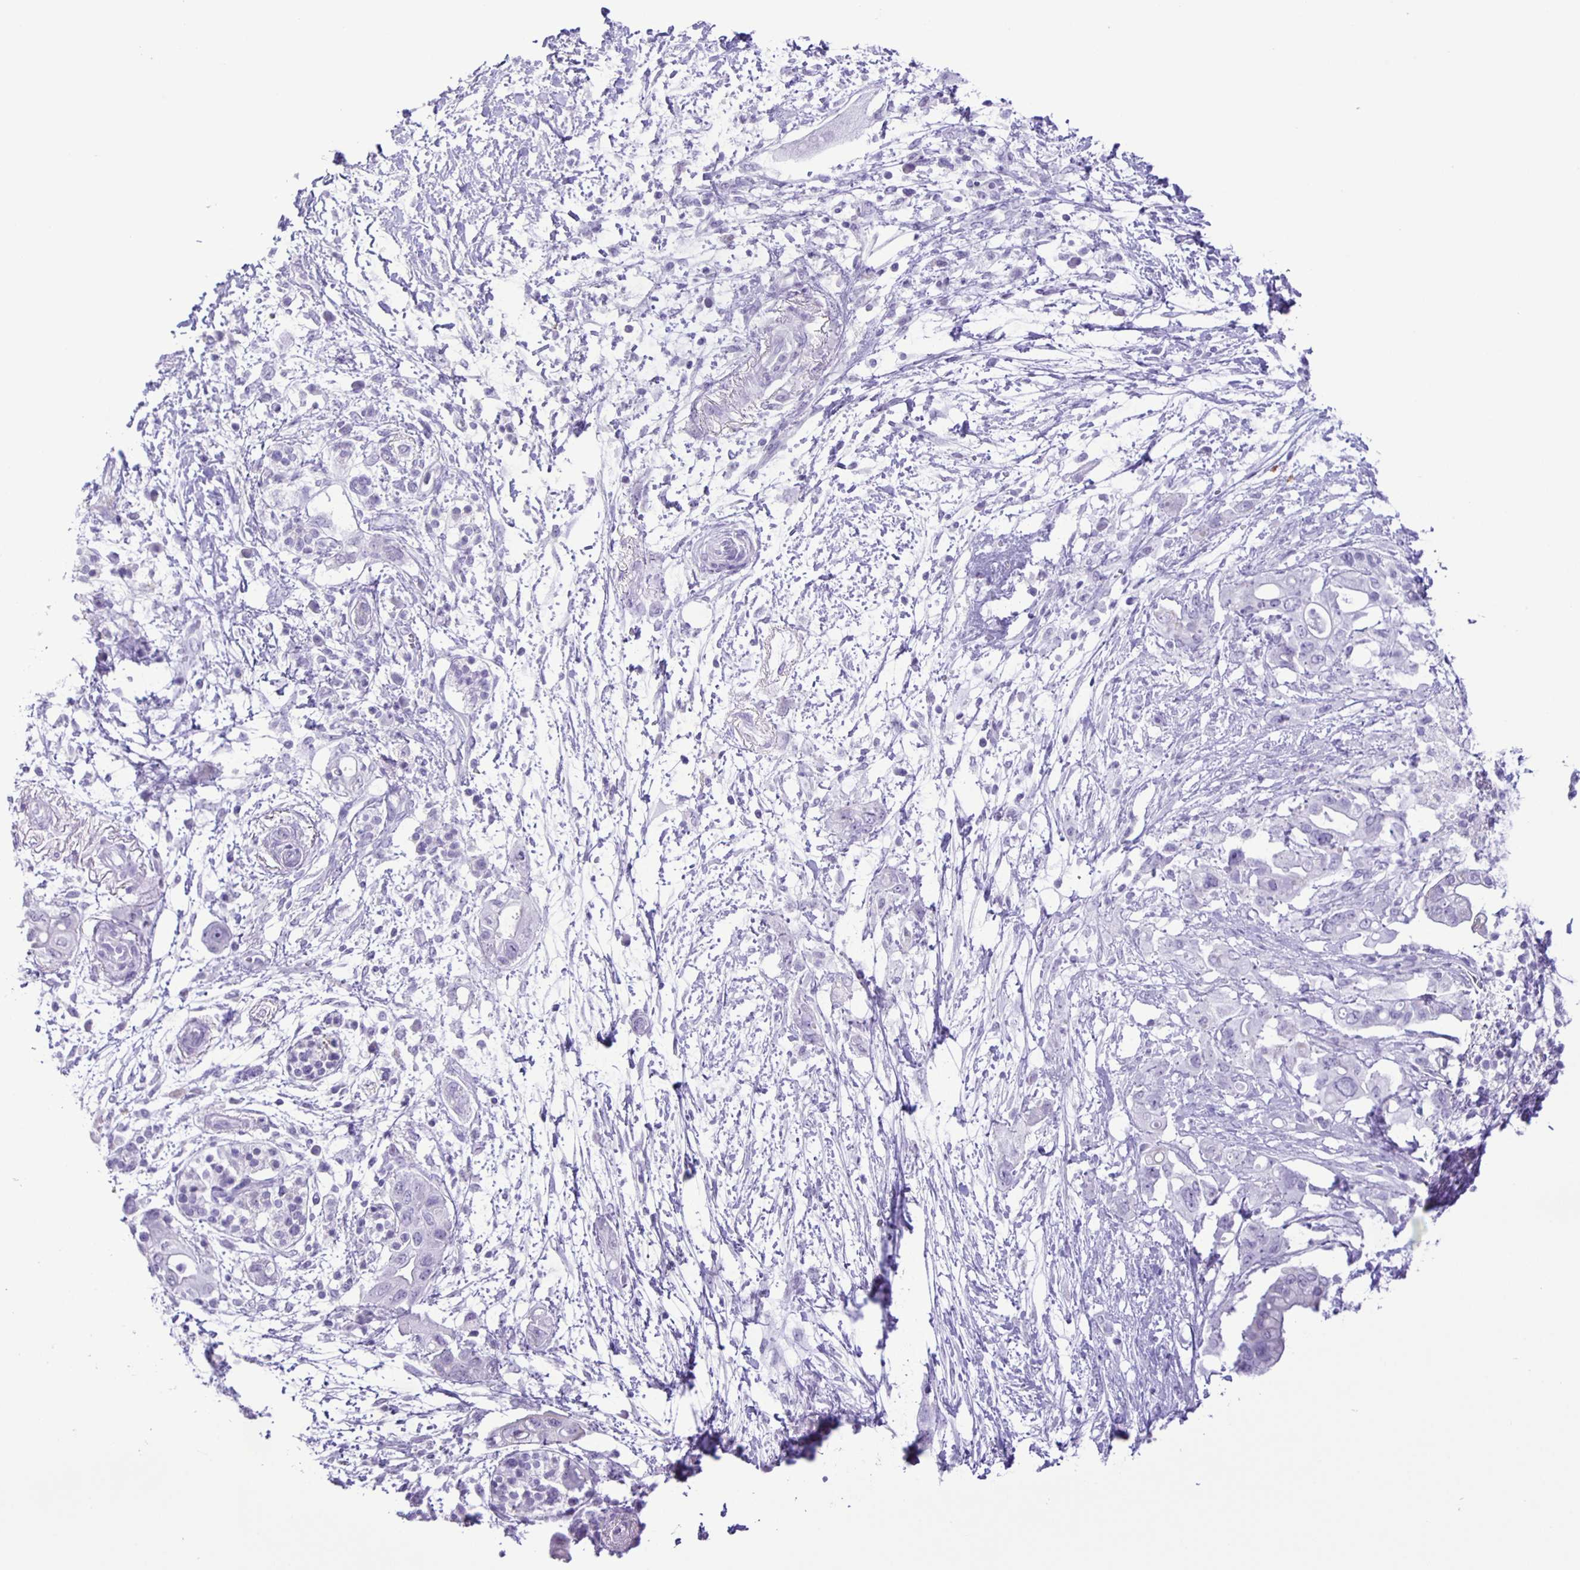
{"staining": {"intensity": "negative", "quantity": "none", "location": "none"}, "tissue": "pancreatic cancer", "cell_type": "Tumor cells", "image_type": "cancer", "snomed": [{"axis": "morphology", "description": "Adenocarcinoma, NOS"}, {"axis": "topography", "description": "Pancreas"}], "caption": "Tumor cells show no significant protein expression in pancreatic adenocarcinoma. (Stains: DAB immunohistochemistry (IHC) with hematoxylin counter stain, Microscopy: brightfield microscopy at high magnification).", "gene": "EZHIP", "patient": {"sex": "female", "age": 72}}